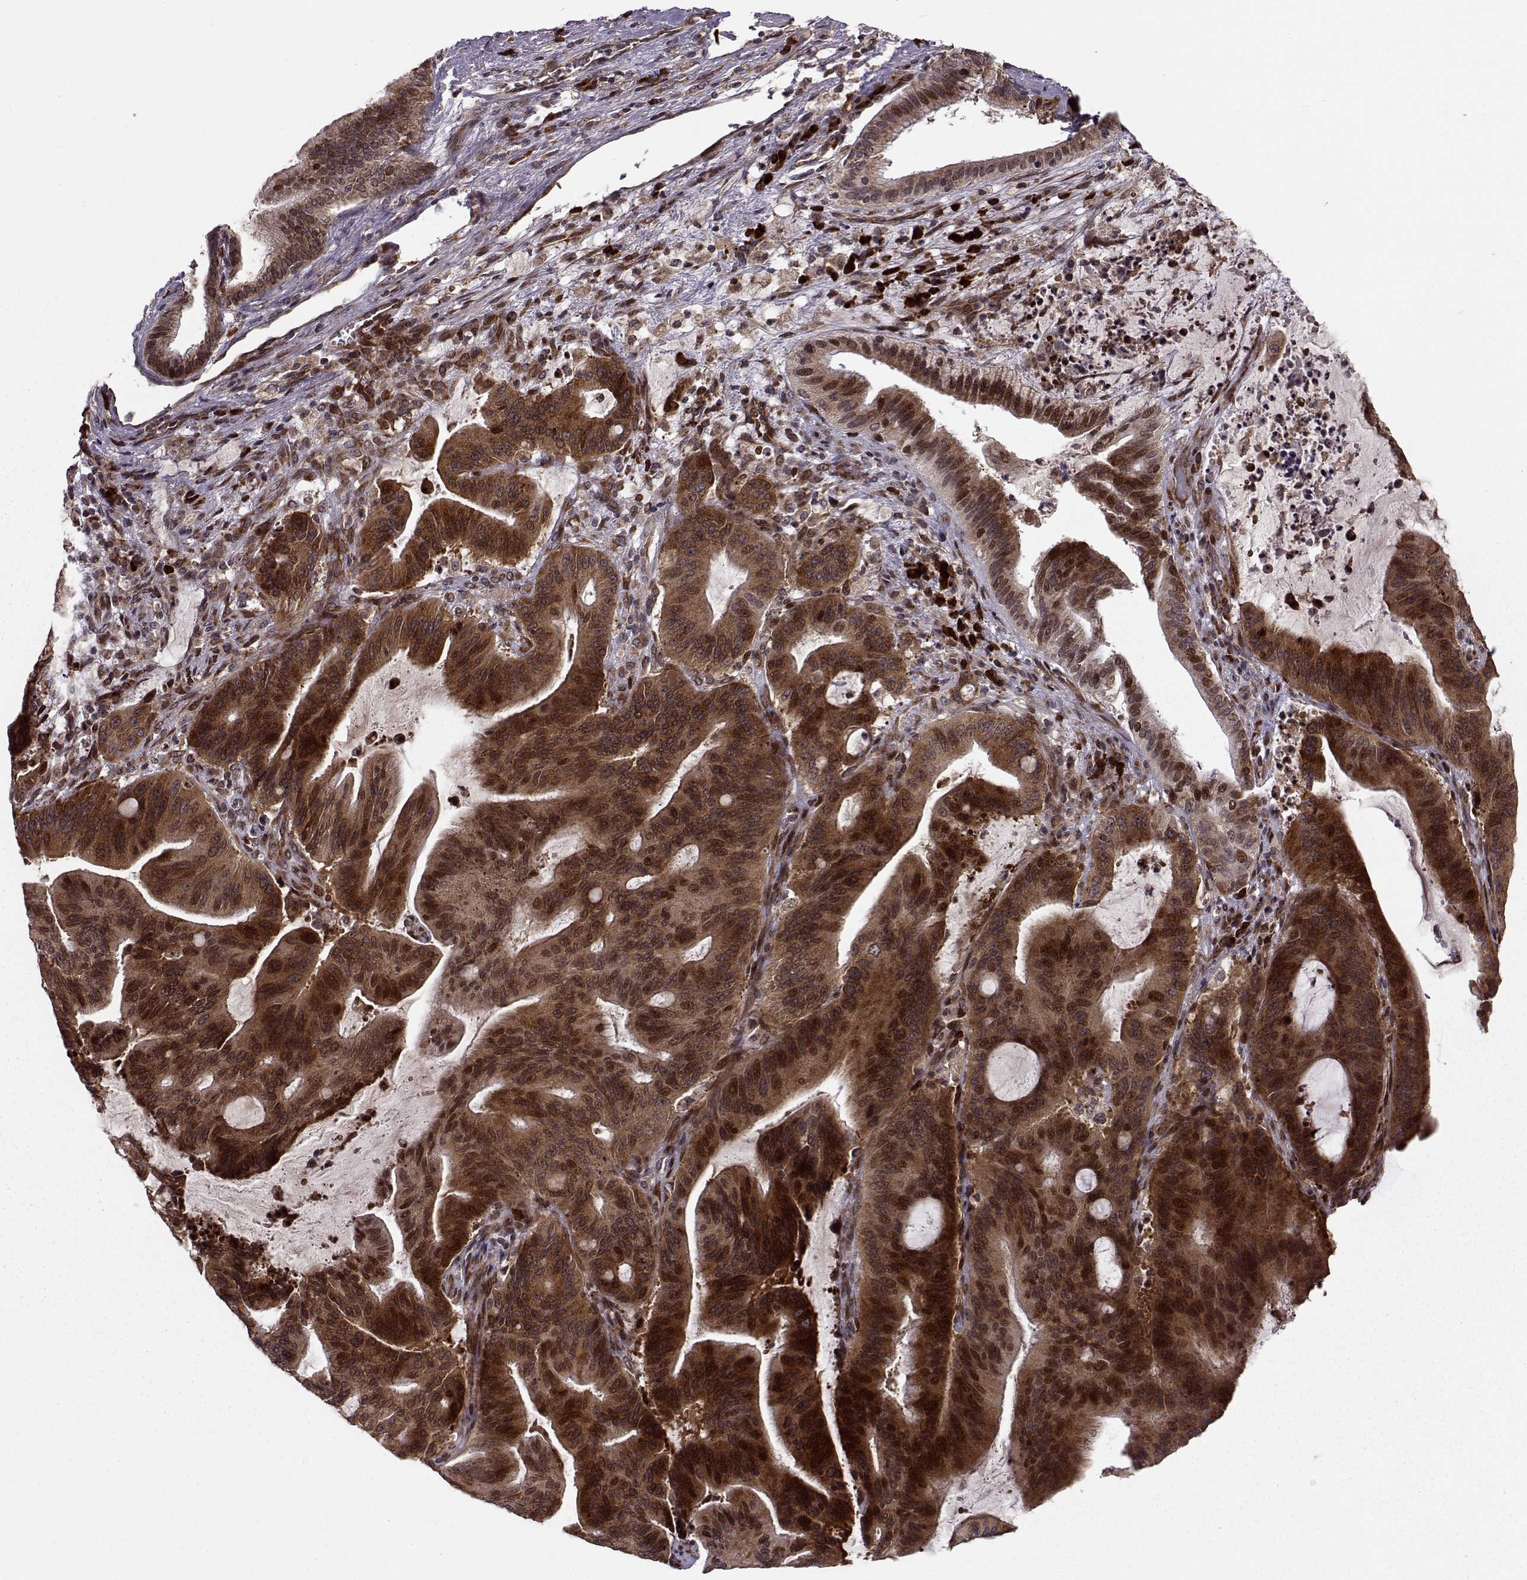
{"staining": {"intensity": "strong", "quantity": ">75%", "location": "cytoplasmic/membranous,nuclear"}, "tissue": "liver cancer", "cell_type": "Tumor cells", "image_type": "cancer", "snomed": [{"axis": "morphology", "description": "Cholangiocarcinoma"}, {"axis": "topography", "description": "Liver"}], "caption": "About >75% of tumor cells in human liver cholangiocarcinoma demonstrate strong cytoplasmic/membranous and nuclear protein staining as visualized by brown immunohistochemical staining.", "gene": "RPL31", "patient": {"sex": "female", "age": 73}}